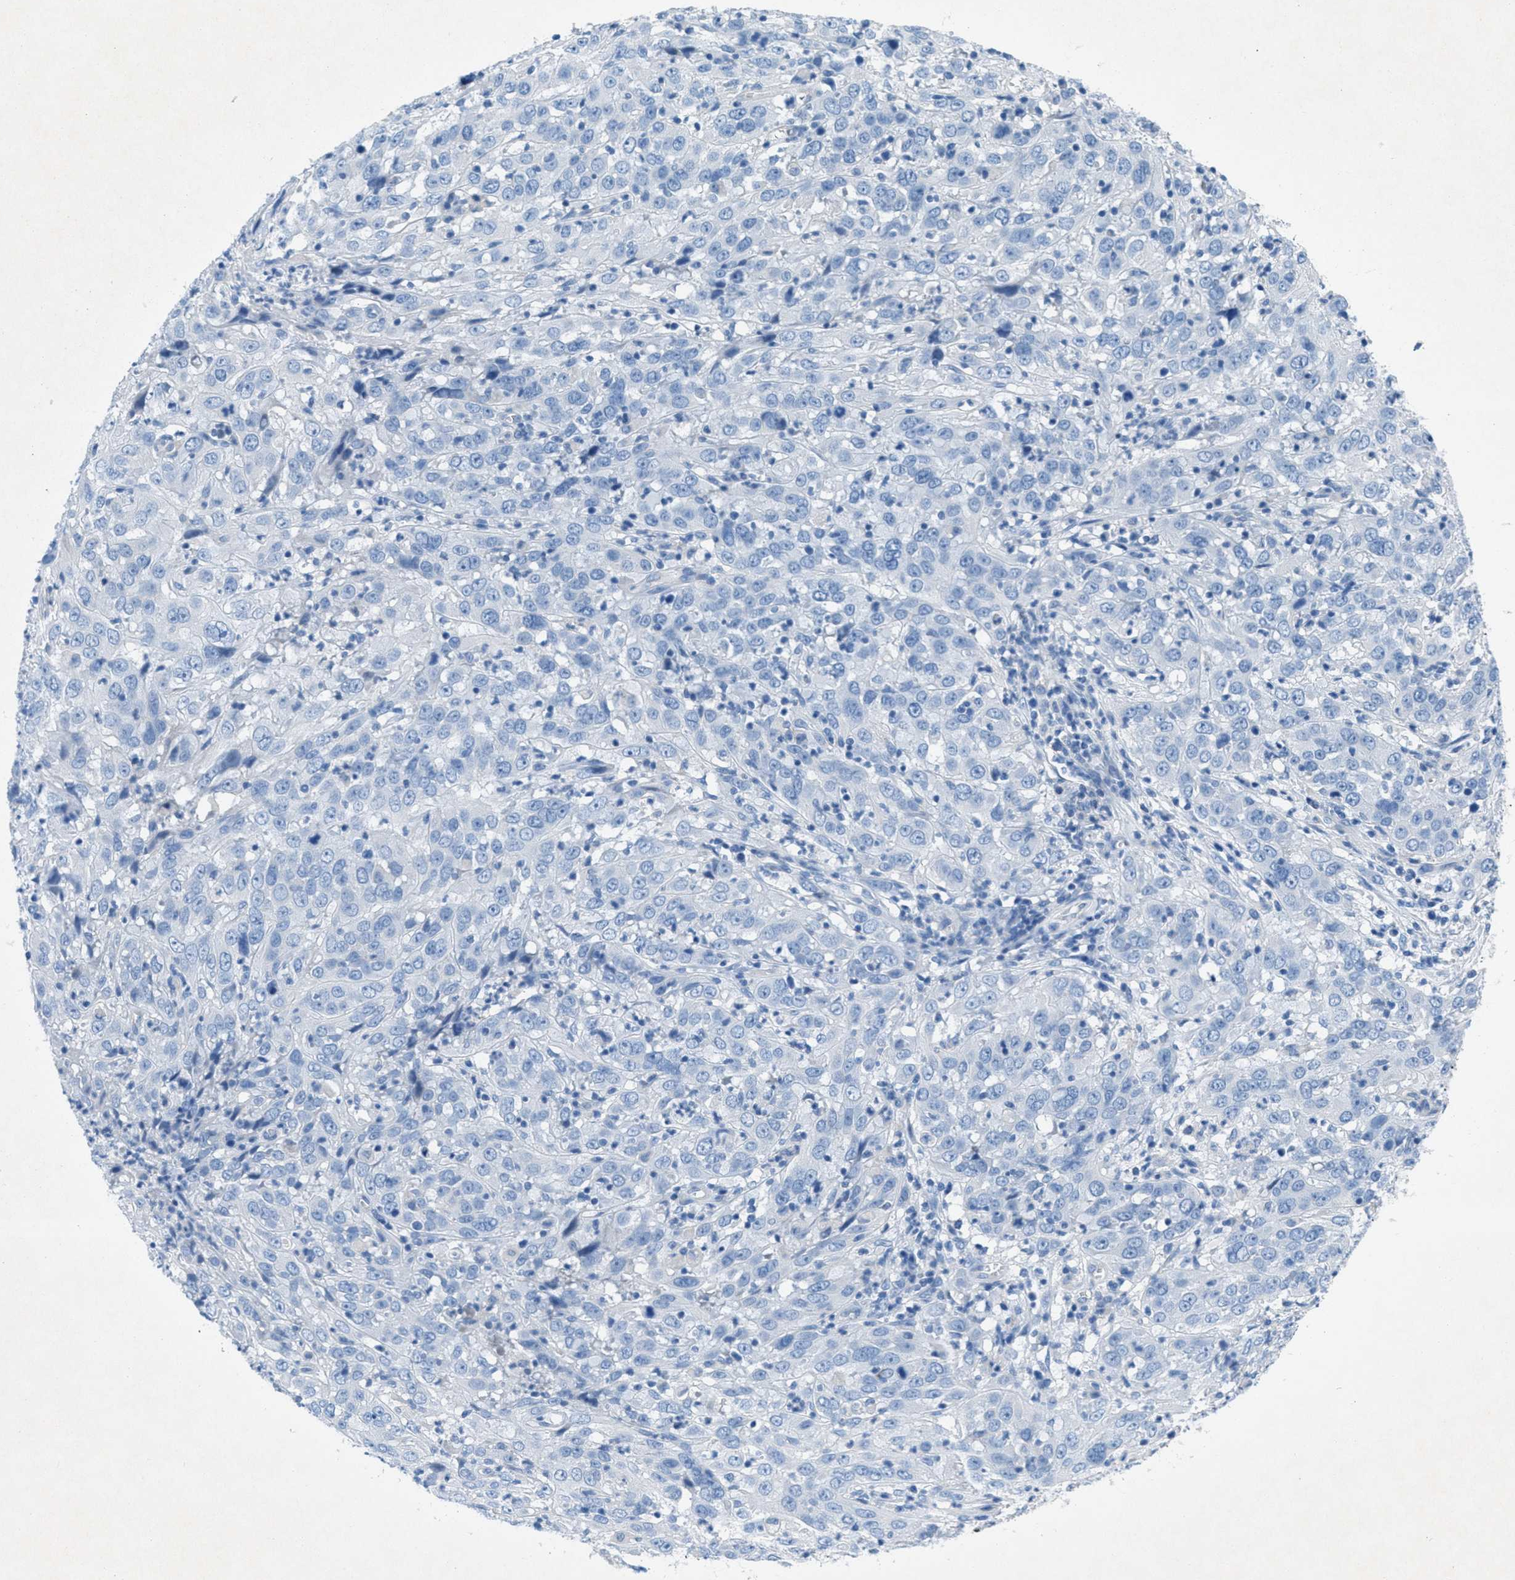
{"staining": {"intensity": "negative", "quantity": "none", "location": "none"}, "tissue": "cervical cancer", "cell_type": "Tumor cells", "image_type": "cancer", "snomed": [{"axis": "morphology", "description": "Squamous cell carcinoma, NOS"}, {"axis": "topography", "description": "Cervix"}], "caption": "The IHC micrograph has no significant staining in tumor cells of cervical cancer (squamous cell carcinoma) tissue. (Brightfield microscopy of DAB IHC at high magnification).", "gene": "GALNT17", "patient": {"sex": "female", "age": 32}}